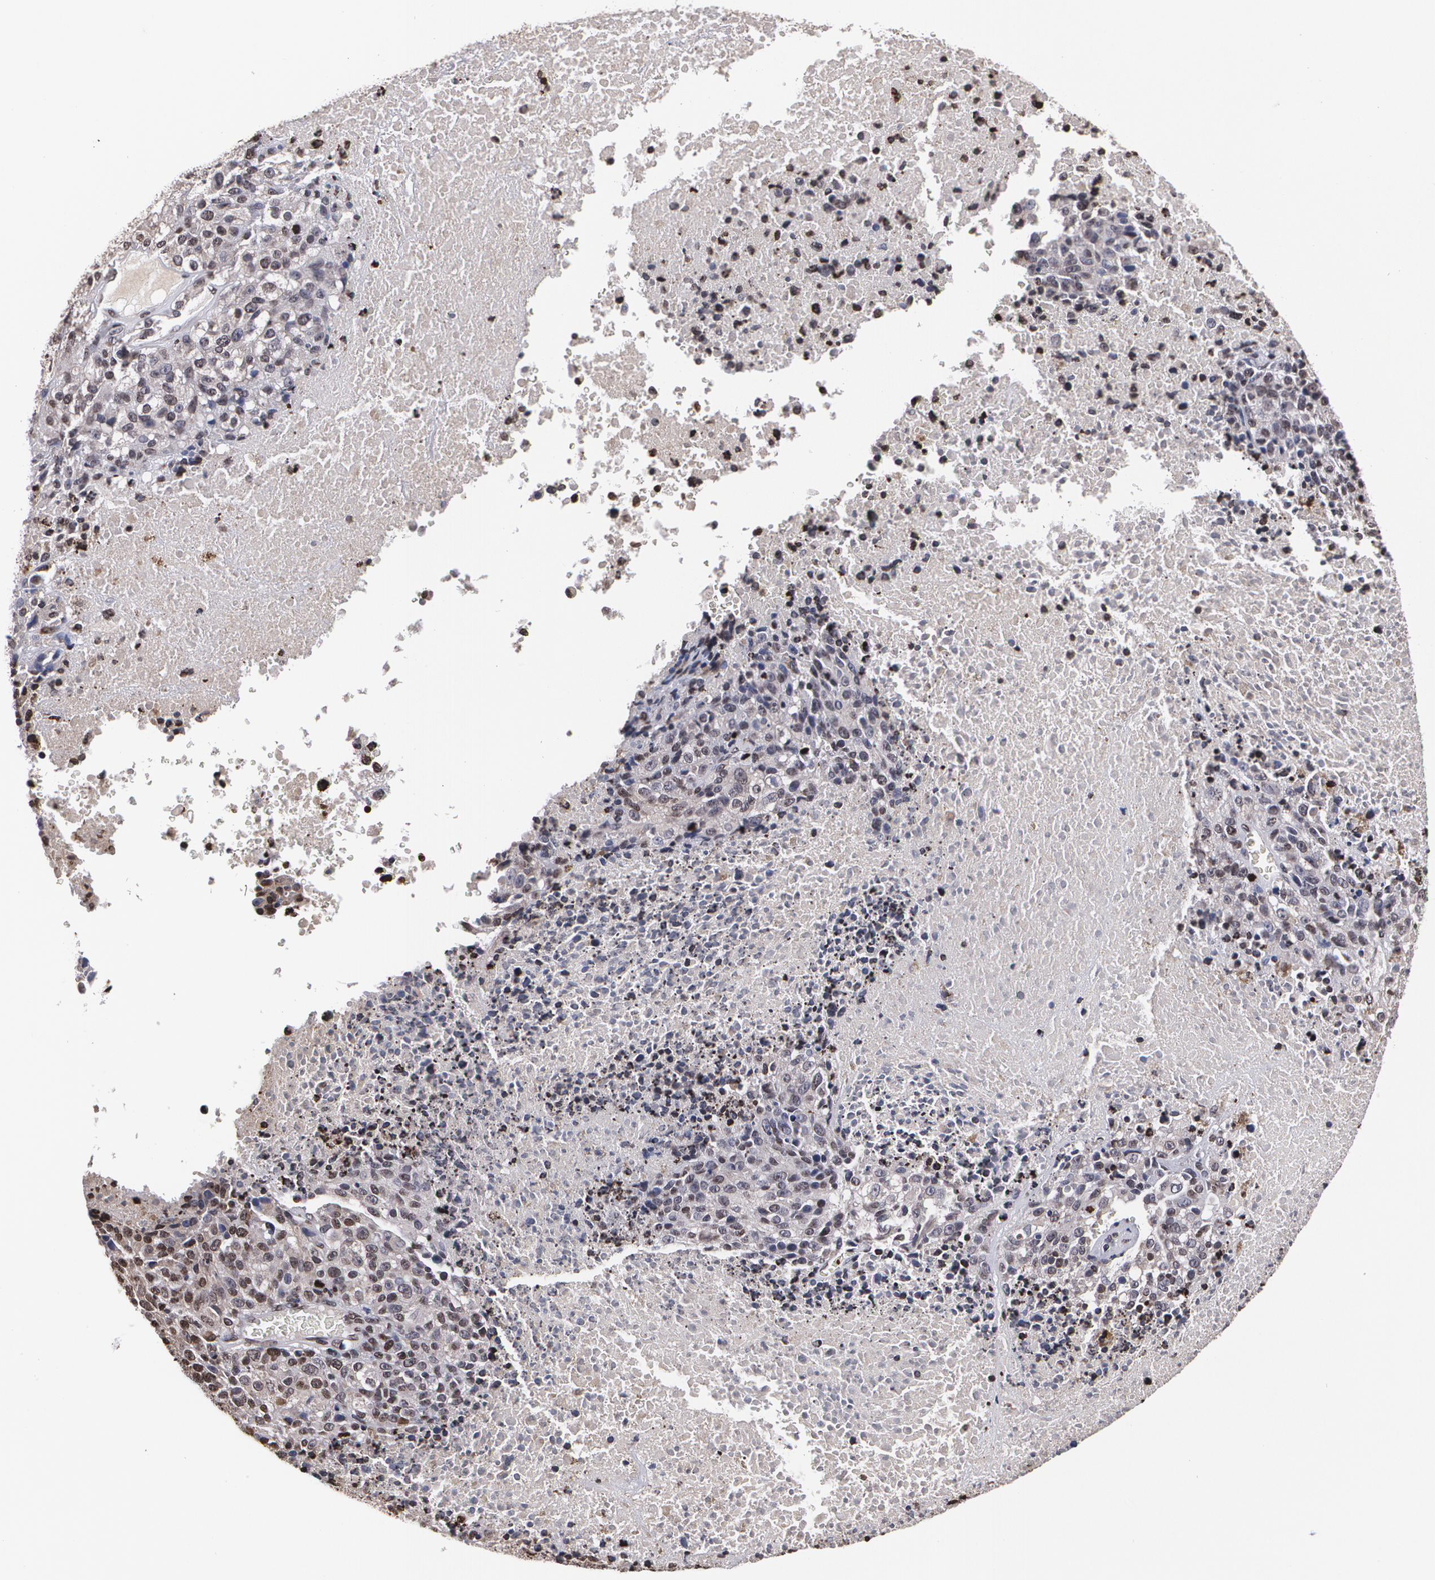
{"staining": {"intensity": "weak", "quantity": "25%-75%", "location": "cytoplasmic/membranous,nuclear"}, "tissue": "melanoma", "cell_type": "Tumor cells", "image_type": "cancer", "snomed": [{"axis": "morphology", "description": "Malignant melanoma, Metastatic site"}, {"axis": "topography", "description": "Cerebral cortex"}], "caption": "Malignant melanoma (metastatic site) tissue shows weak cytoplasmic/membranous and nuclear expression in about 25%-75% of tumor cells (IHC, brightfield microscopy, high magnification).", "gene": "MVP", "patient": {"sex": "female", "age": 52}}